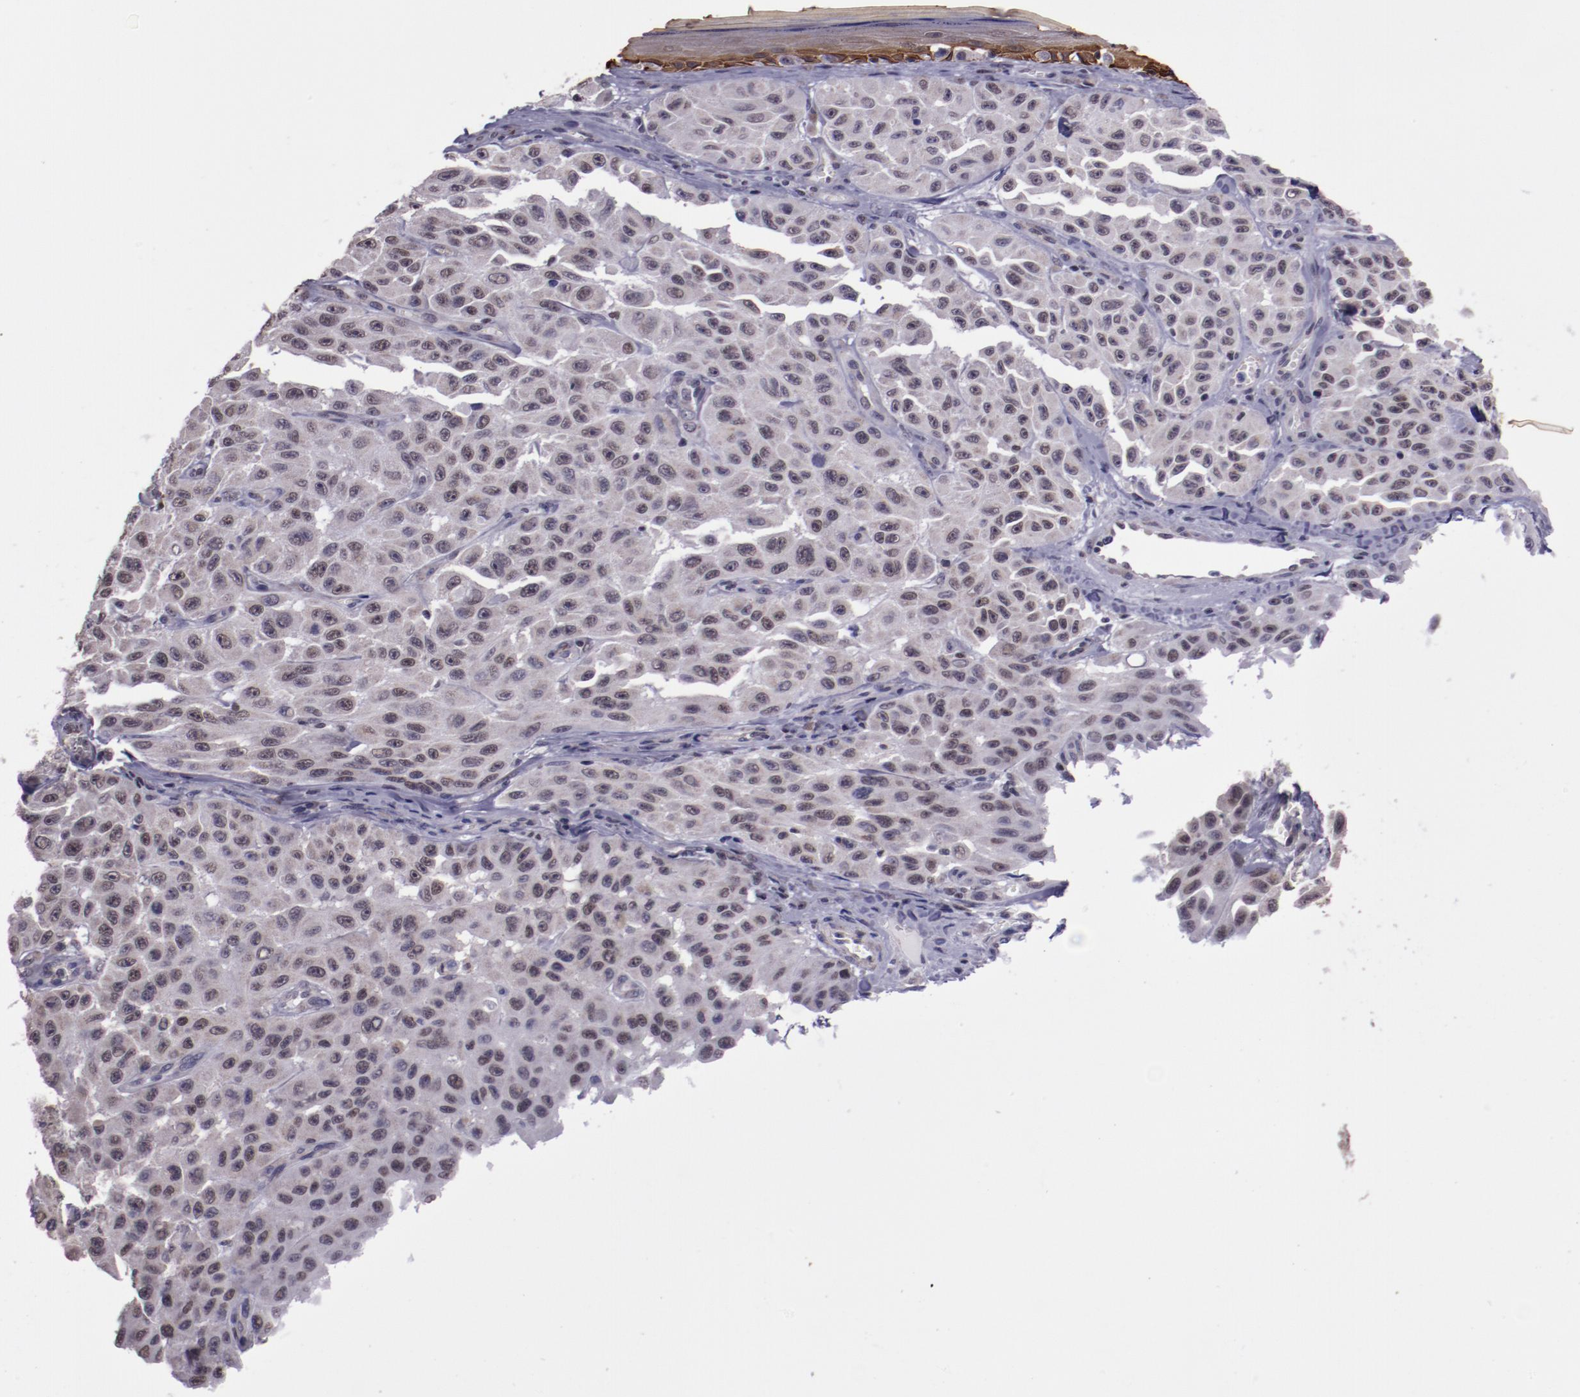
{"staining": {"intensity": "weak", "quantity": "25%-75%", "location": "nuclear"}, "tissue": "melanoma", "cell_type": "Tumor cells", "image_type": "cancer", "snomed": [{"axis": "morphology", "description": "Malignant melanoma, NOS"}, {"axis": "topography", "description": "Skin"}], "caption": "Immunohistochemistry (IHC) micrograph of neoplastic tissue: melanoma stained using immunohistochemistry demonstrates low levels of weak protein expression localized specifically in the nuclear of tumor cells, appearing as a nuclear brown color.", "gene": "ELF1", "patient": {"sex": "male", "age": 30}}